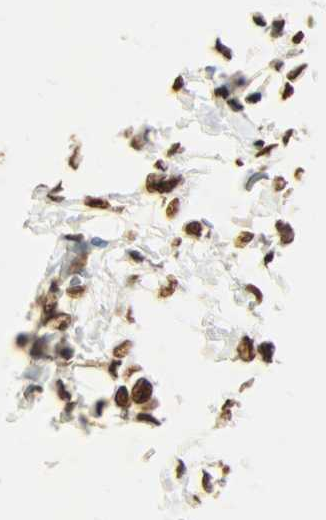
{"staining": {"intensity": "strong", "quantity": ">75%", "location": "nuclear"}, "tissue": "breast cancer", "cell_type": "Tumor cells", "image_type": "cancer", "snomed": [{"axis": "morphology", "description": "Lobular carcinoma"}, {"axis": "topography", "description": "Breast"}], "caption": "A brown stain shows strong nuclear expression of a protein in breast cancer (lobular carcinoma) tumor cells.", "gene": "KHDRBS1", "patient": {"sex": "female", "age": 51}}